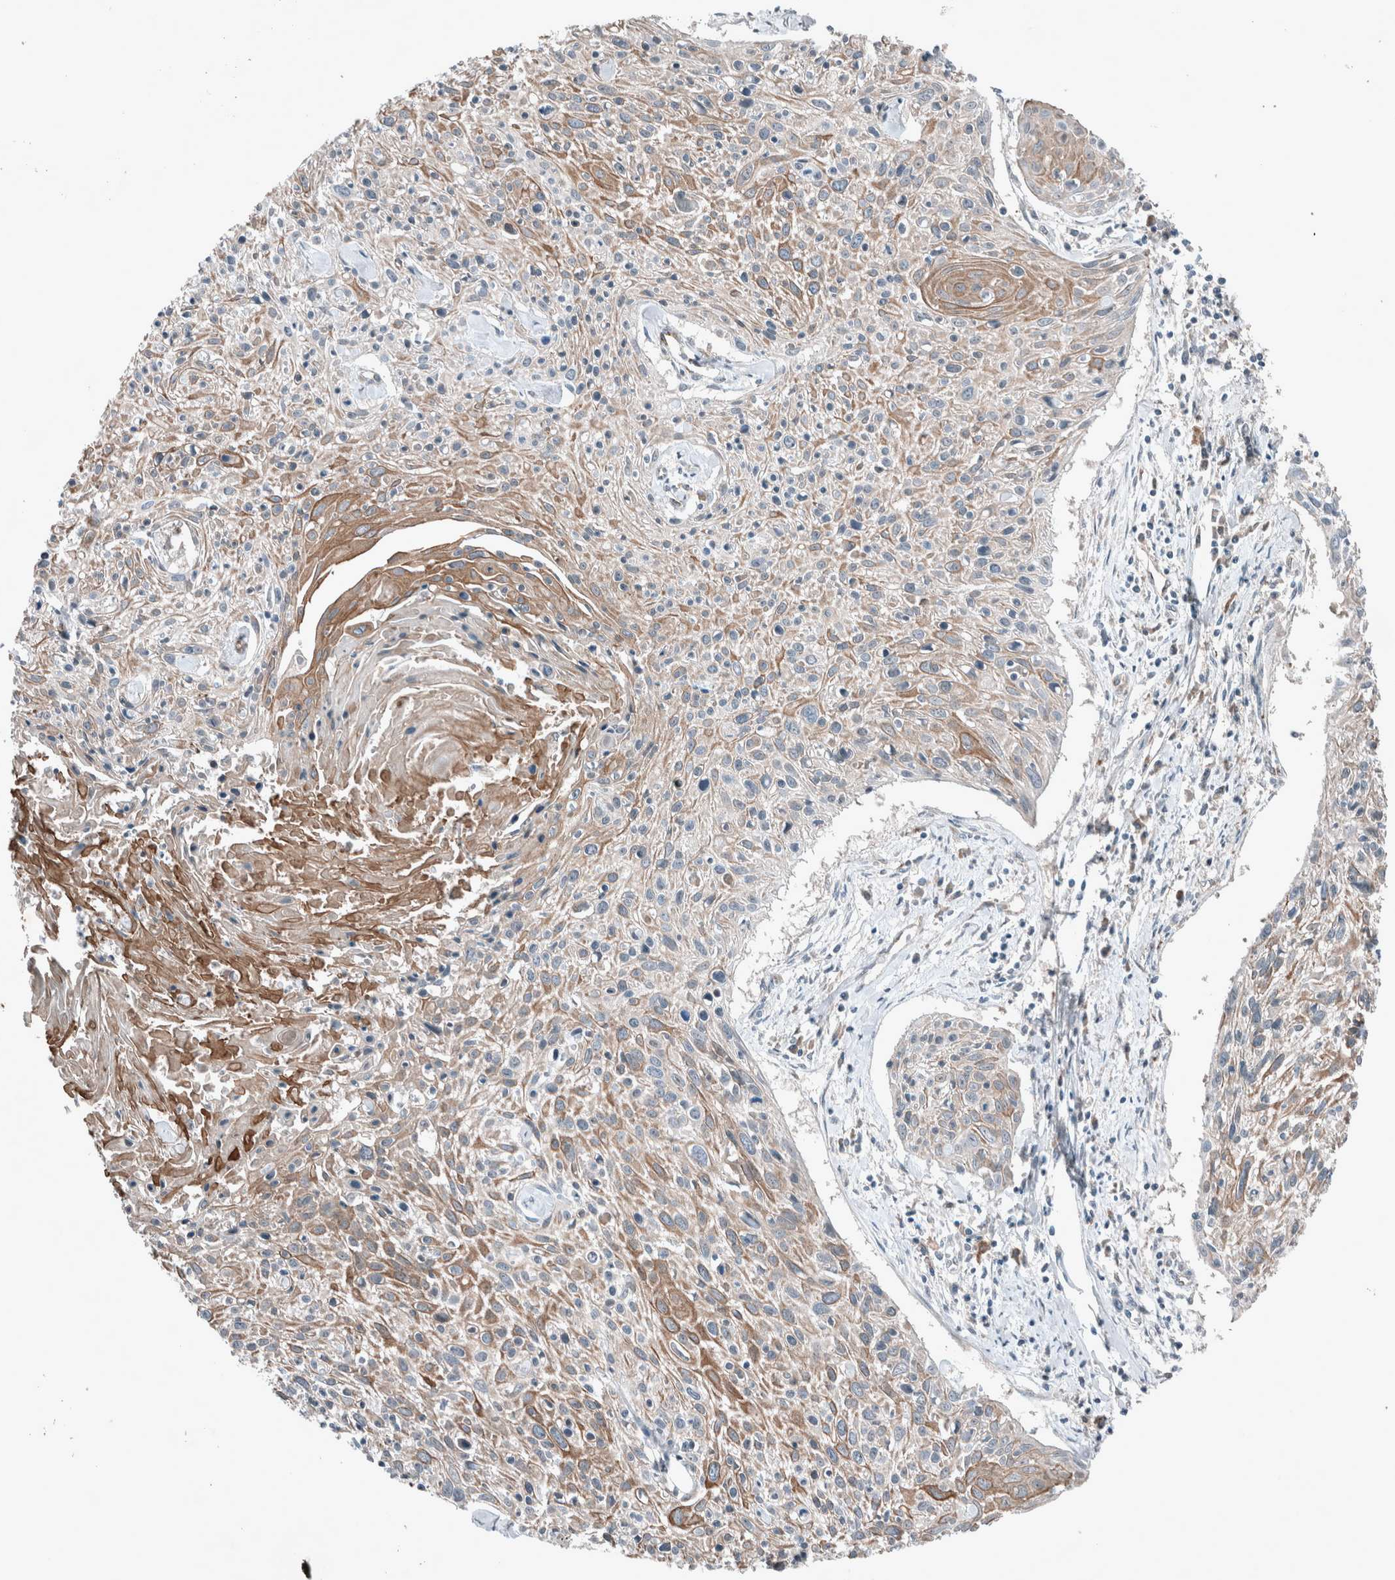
{"staining": {"intensity": "moderate", "quantity": "<25%", "location": "cytoplasmic/membranous"}, "tissue": "cervical cancer", "cell_type": "Tumor cells", "image_type": "cancer", "snomed": [{"axis": "morphology", "description": "Squamous cell carcinoma, NOS"}, {"axis": "topography", "description": "Cervix"}], "caption": "Immunohistochemistry (IHC) image of neoplastic tissue: human cervical cancer stained using immunohistochemistry shows low levels of moderate protein expression localized specifically in the cytoplasmic/membranous of tumor cells, appearing as a cytoplasmic/membranous brown color.", "gene": "RALGDS", "patient": {"sex": "female", "age": 51}}